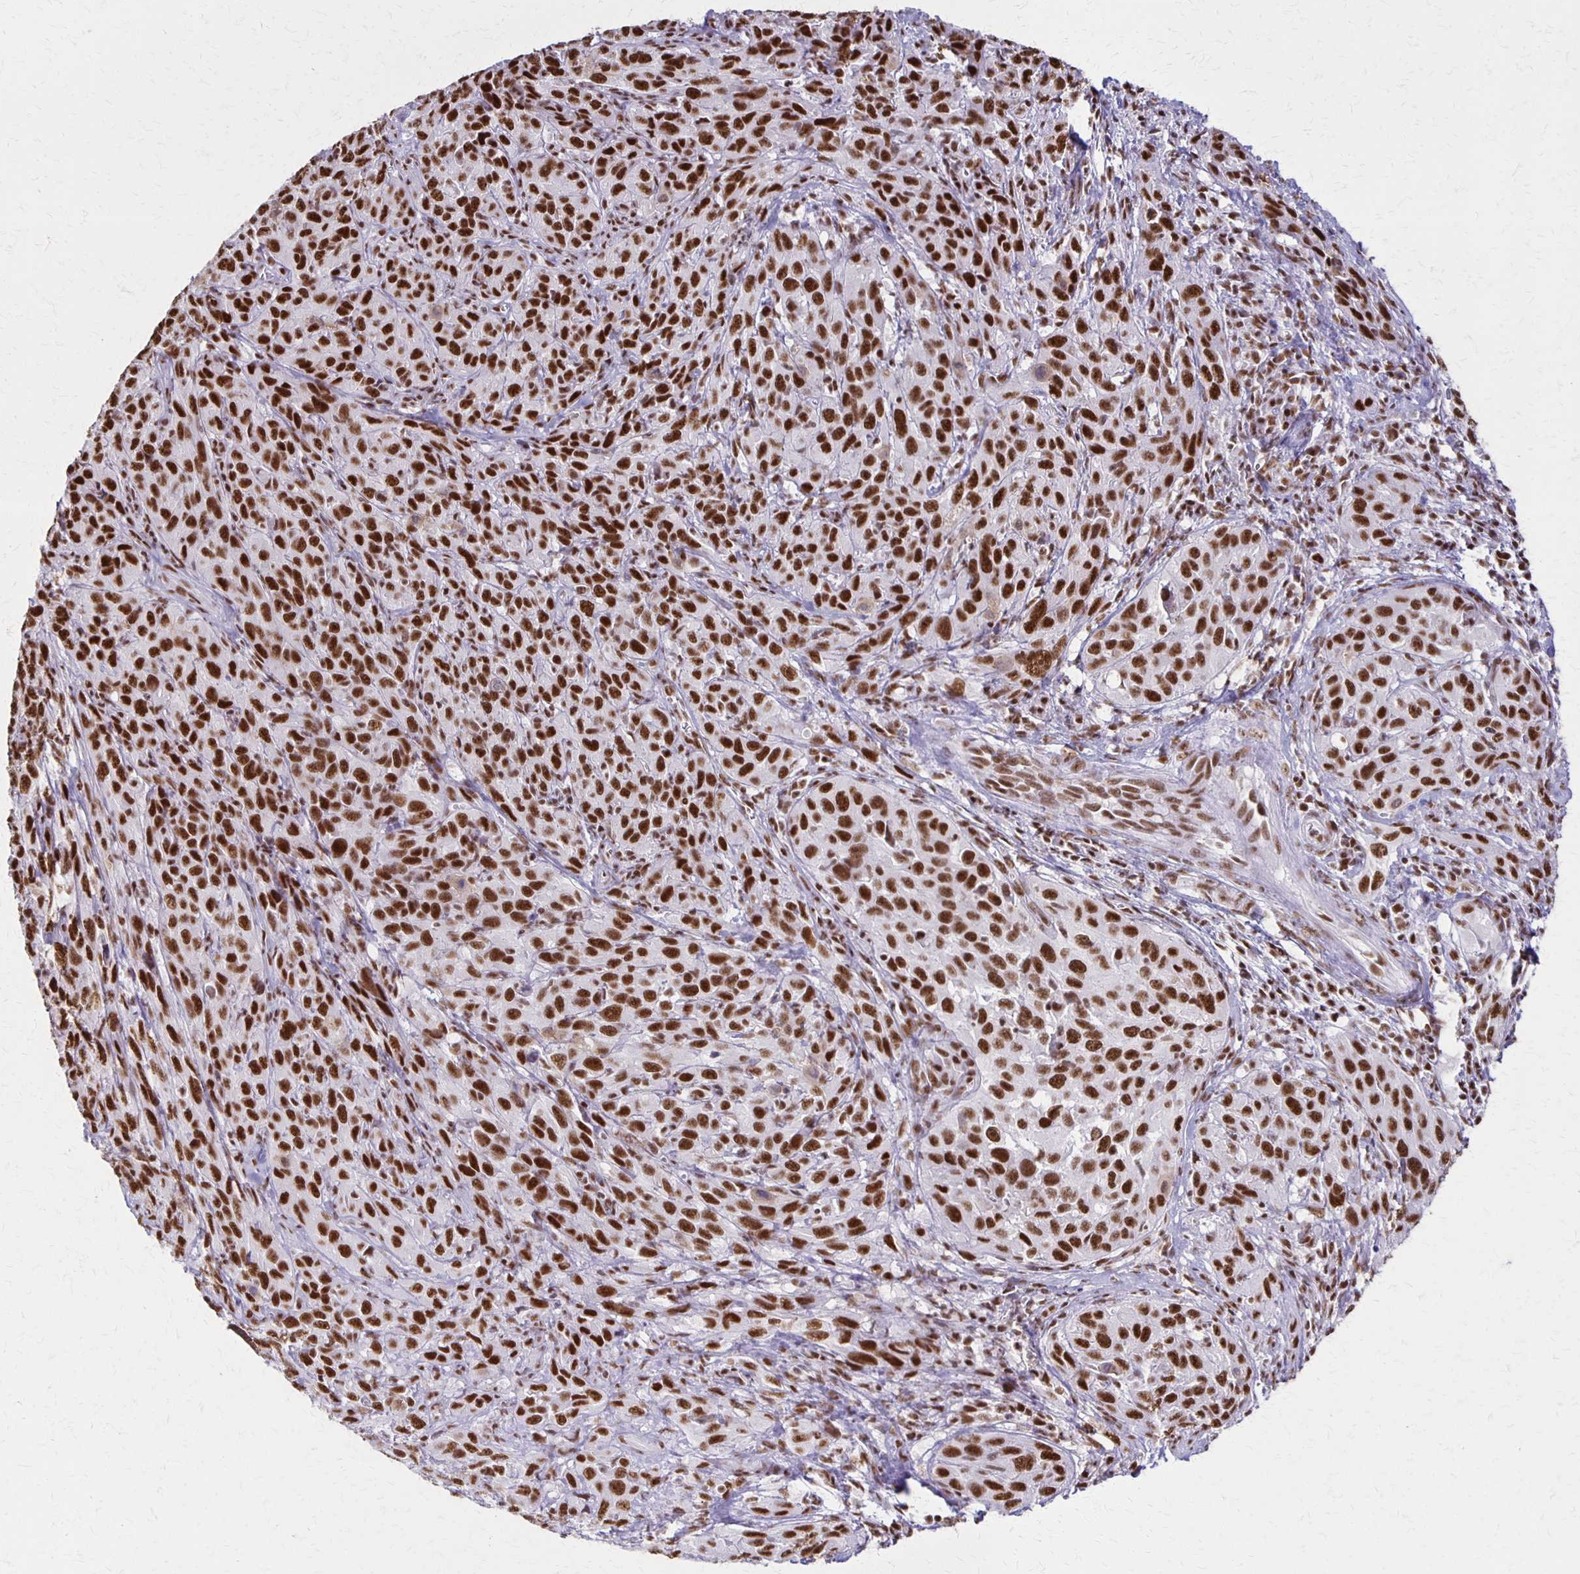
{"staining": {"intensity": "strong", "quantity": ">75%", "location": "nuclear"}, "tissue": "cervical cancer", "cell_type": "Tumor cells", "image_type": "cancer", "snomed": [{"axis": "morphology", "description": "Squamous cell carcinoma, NOS"}, {"axis": "topography", "description": "Cervix"}], "caption": "An IHC micrograph of neoplastic tissue is shown. Protein staining in brown labels strong nuclear positivity in squamous cell carcinoma (cervical) within tumor cells.", "gene": "XRCC6", "patient": {"sex": "female", "age": 51}}